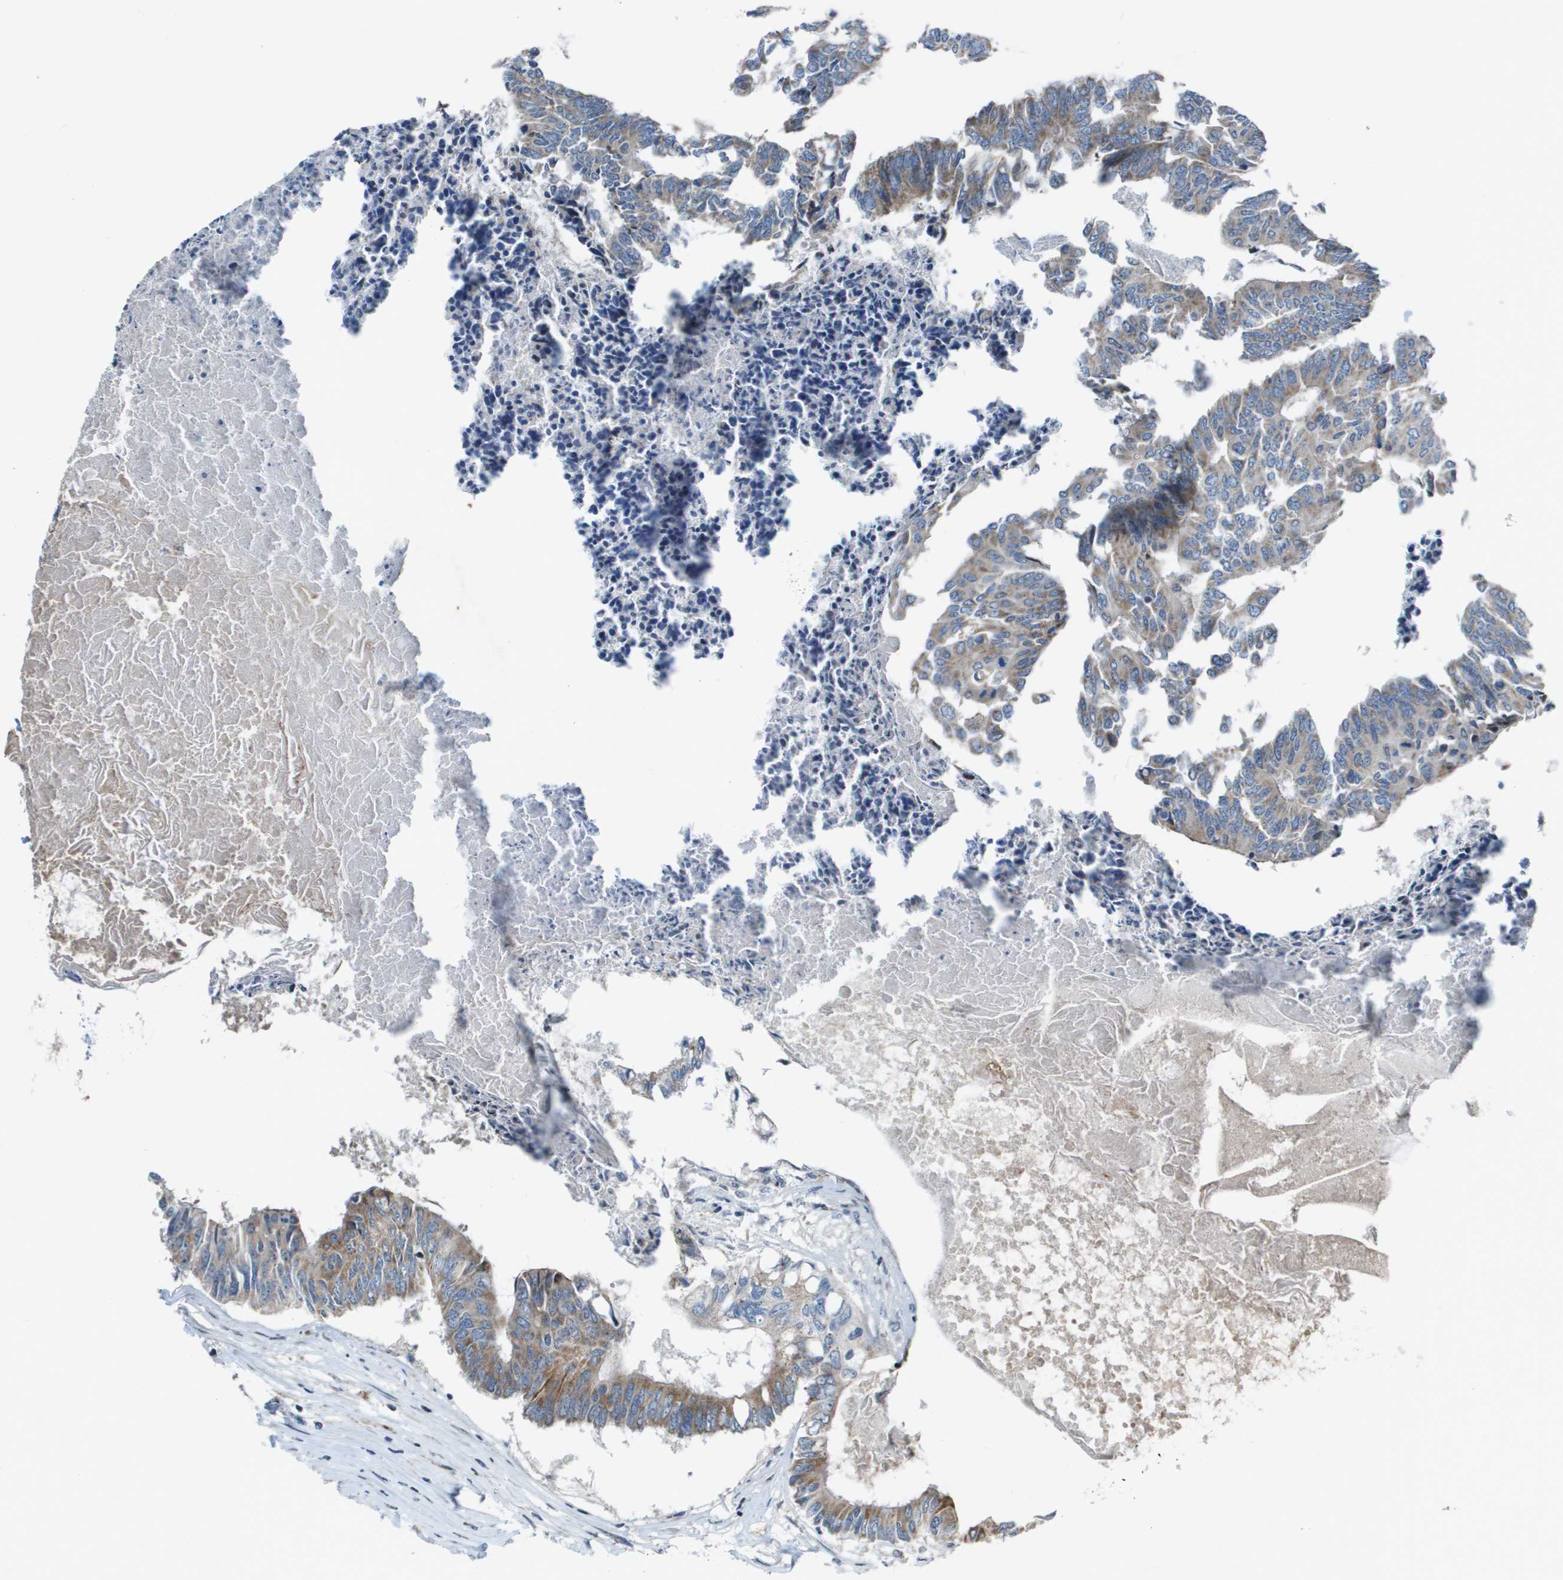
{"staining": {"intensity": "moderate", "quantity": "25%-75%", "location": "cytoplasmic/membranous"}, "tissue": "colorectal cancer", "cell_type": "Tumor cells", "image_type": "cancer", "snomed": [{"axis": "morphology", "description": "Adenocarcinoma, NOS"}, {"axis": "topography", "description": "Rectum"}], "caption": "Adenocarcinoma (colorectal) was stained to show a protein in brown. There is medium levels of moderate cytoplasmic/membranous expression in approximately 25%-75% of tumor cells.", "gene": "MGAT3", "patient": {"sex": "male", "age": 63}}